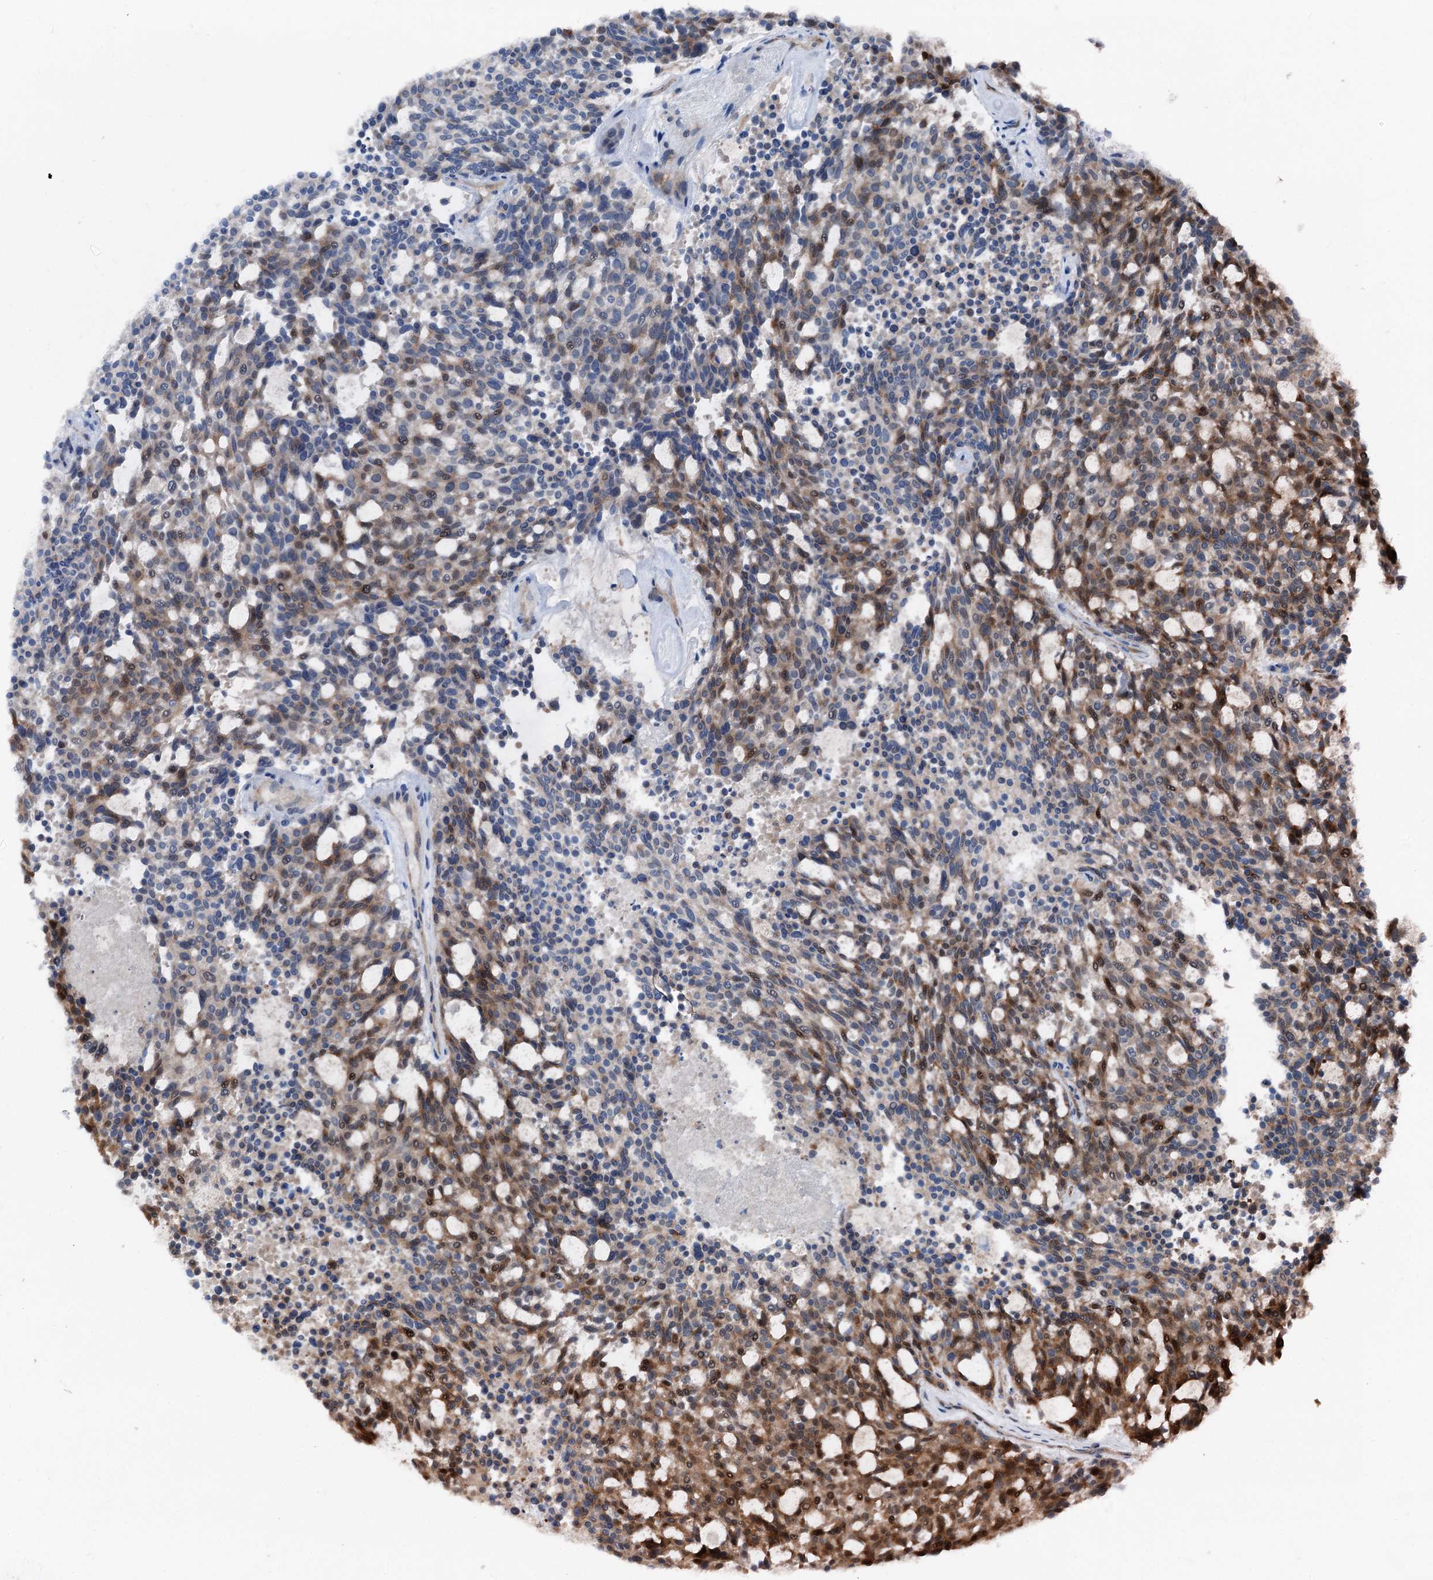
{"staining": {"intensity": "moderate", "quantity": ">75%", "location": "cytoplasmic/membranous,nuclear"}, "tissue": "carcinoid", "cell_type": "Tumor cells", "image_type": "cancer", "snomed": [{"axis": "morphology", "description": "Carcinoid, malignant, NOS"}, {"axis": "topography", "description": "Pancreas"}], "caption": "Protein staining of carcinoid (malignant) tissue displays moderate cytoplasmic/membranous and nuclear expression in approximately >75% of tumor cells. (Brightfield microscopy of DAB IHC at high magnification).", "gene": "PSMD13", "patient": {"sex": "female", "age": 54}}